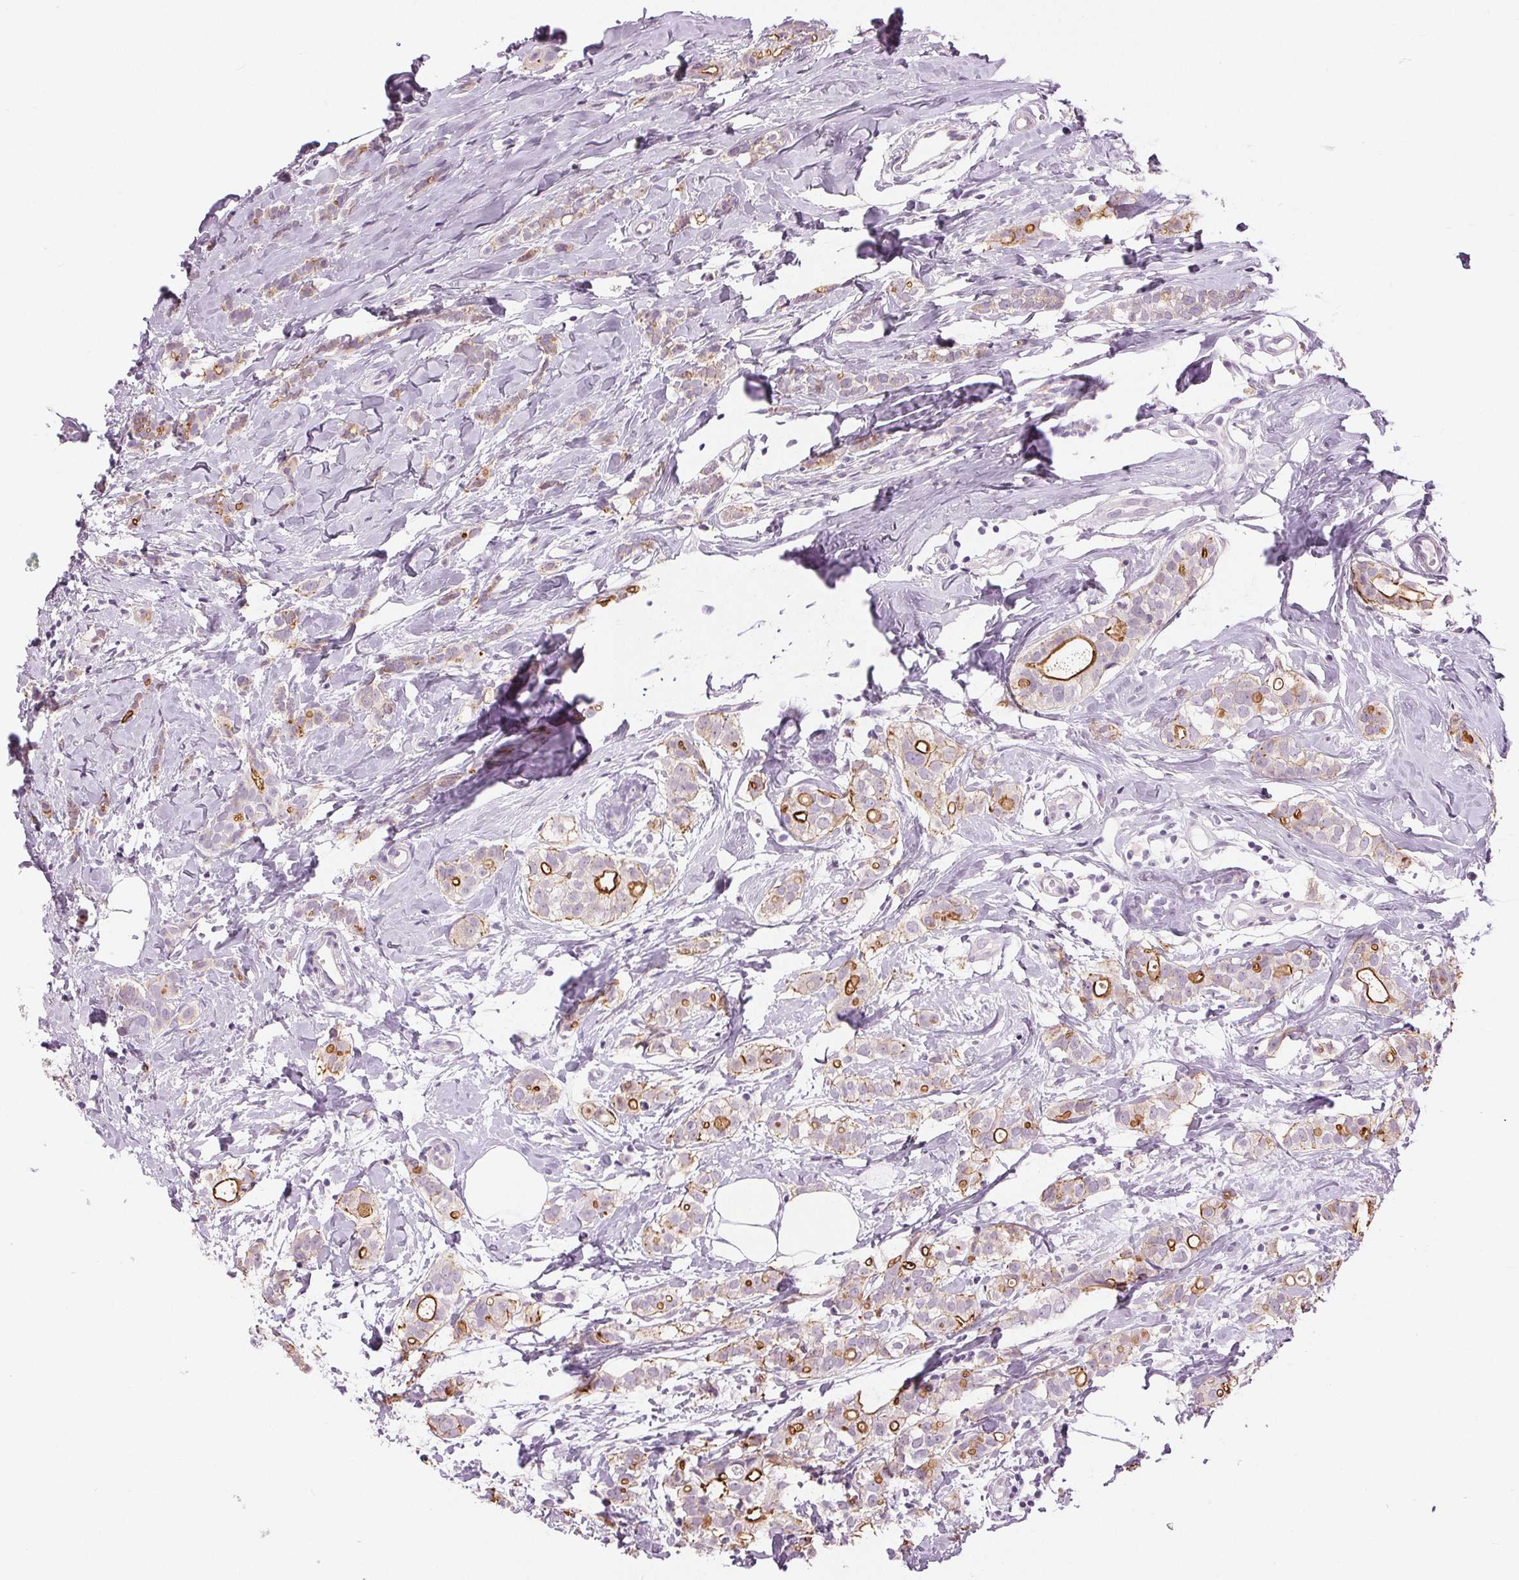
{"staining": {"intensity": "moderate", "quantity": "<25%", "location": "cytoplasmic/membranous"}, "tissue": "breast cancer", "cell_type": "Tumor cells", "image_type": "cancer", "snomed": [{"axis": "morphology", "description": "Duct carcinoma"}, {"axis": "topography", "description": "Breast"}], "caption": "Breast cancer (invasive ductal carcinoma) stained with IHC shows moderate cytoplasmic/membranous expression in approximately <25% of tumor cells.", "gene": "MISP", "patient": {"sex": "female", "age": 40}}